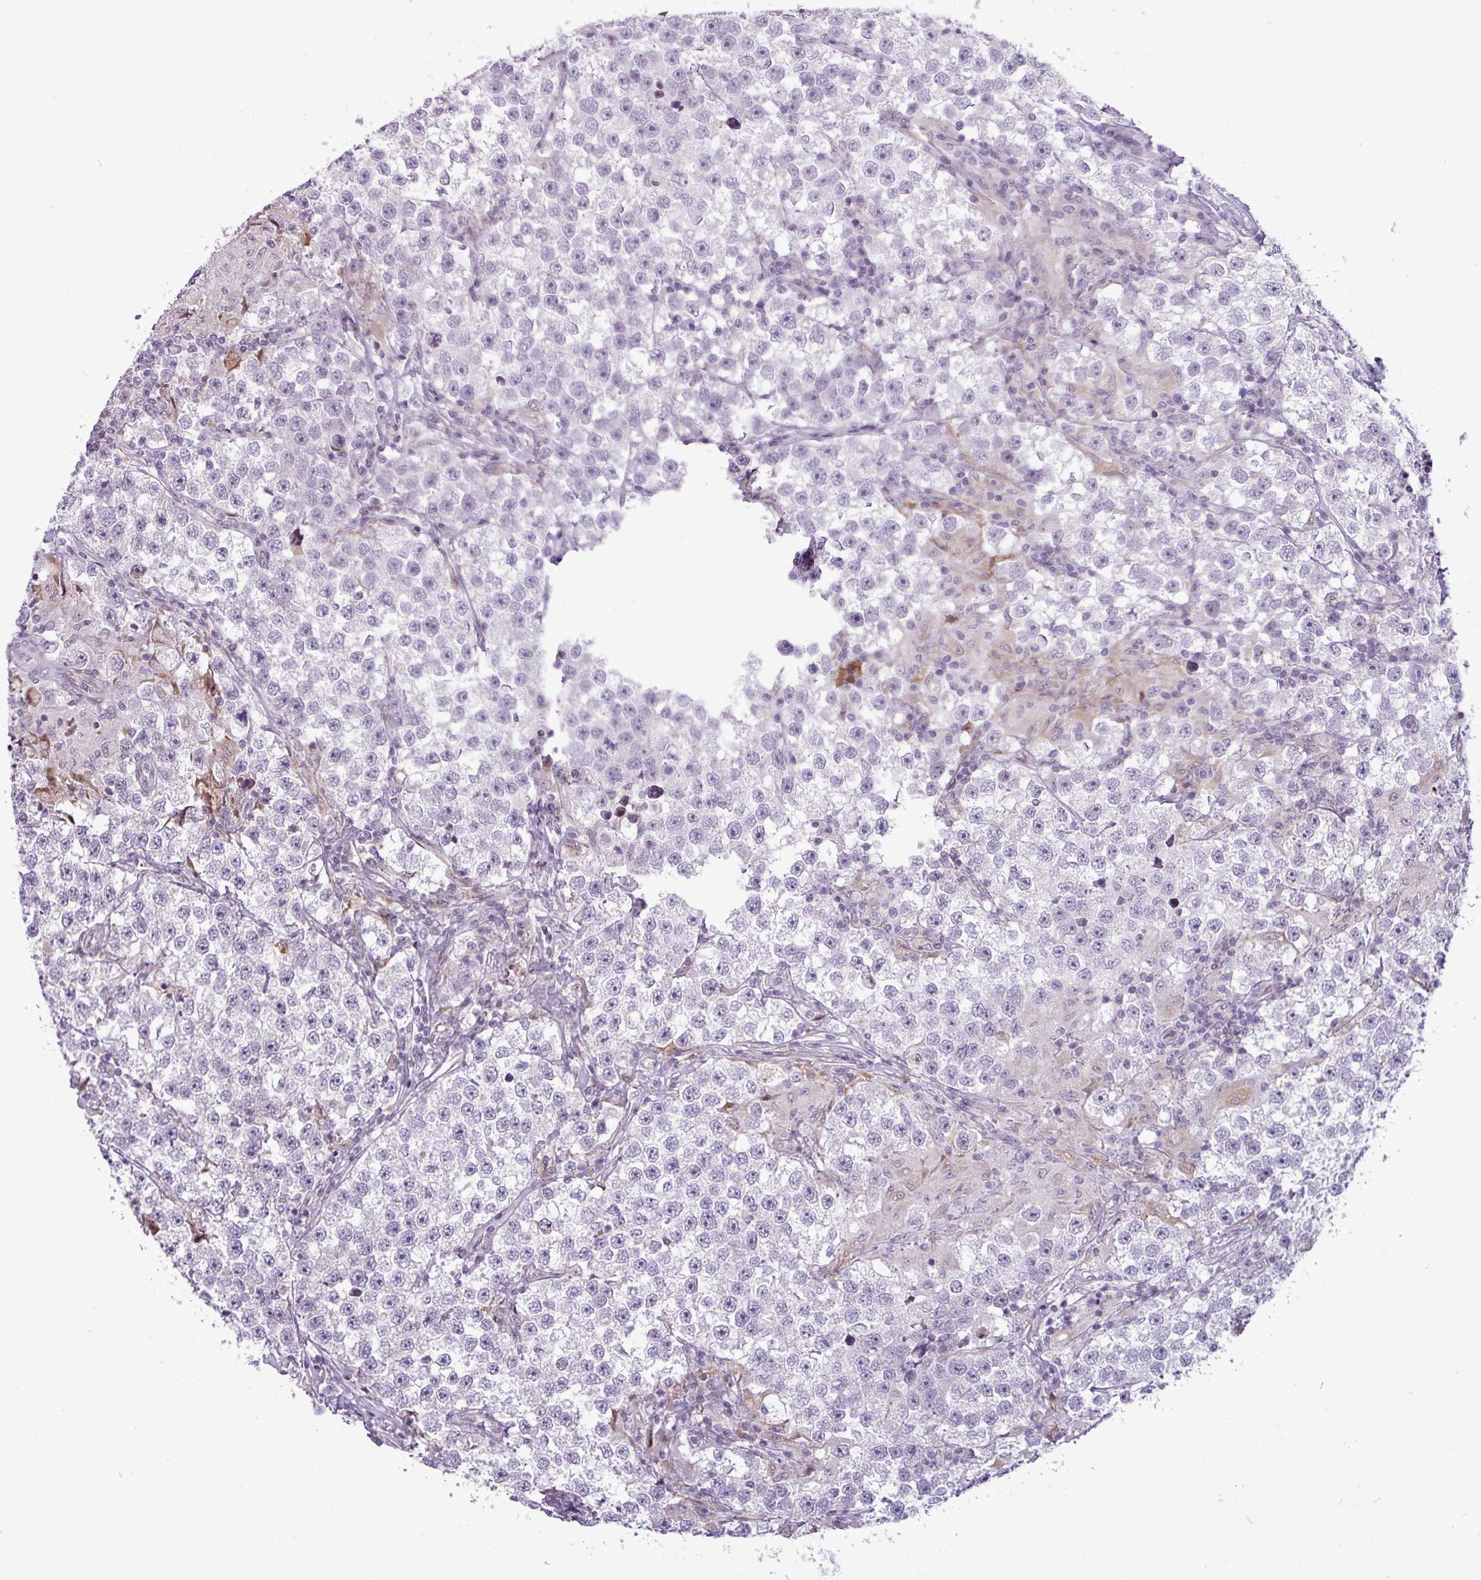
{"staining": {"intensity": "negative", "quantity": "none", "location": "none"}, "tissue": "testis cancer", "cell_type": "Tumor cells", "image_type": "cancer", "snomed": [{"axis": "morphology", "description": "Seminoma, NOS"}, {"axis": "topography", "description": "Testis"}], "caption": "Testis cancer was stained to show a protein in brown. There is no significant staining in tumor cells.", "gene": "SLC66A2", "patient": {"sex": "male", "age": 46}}